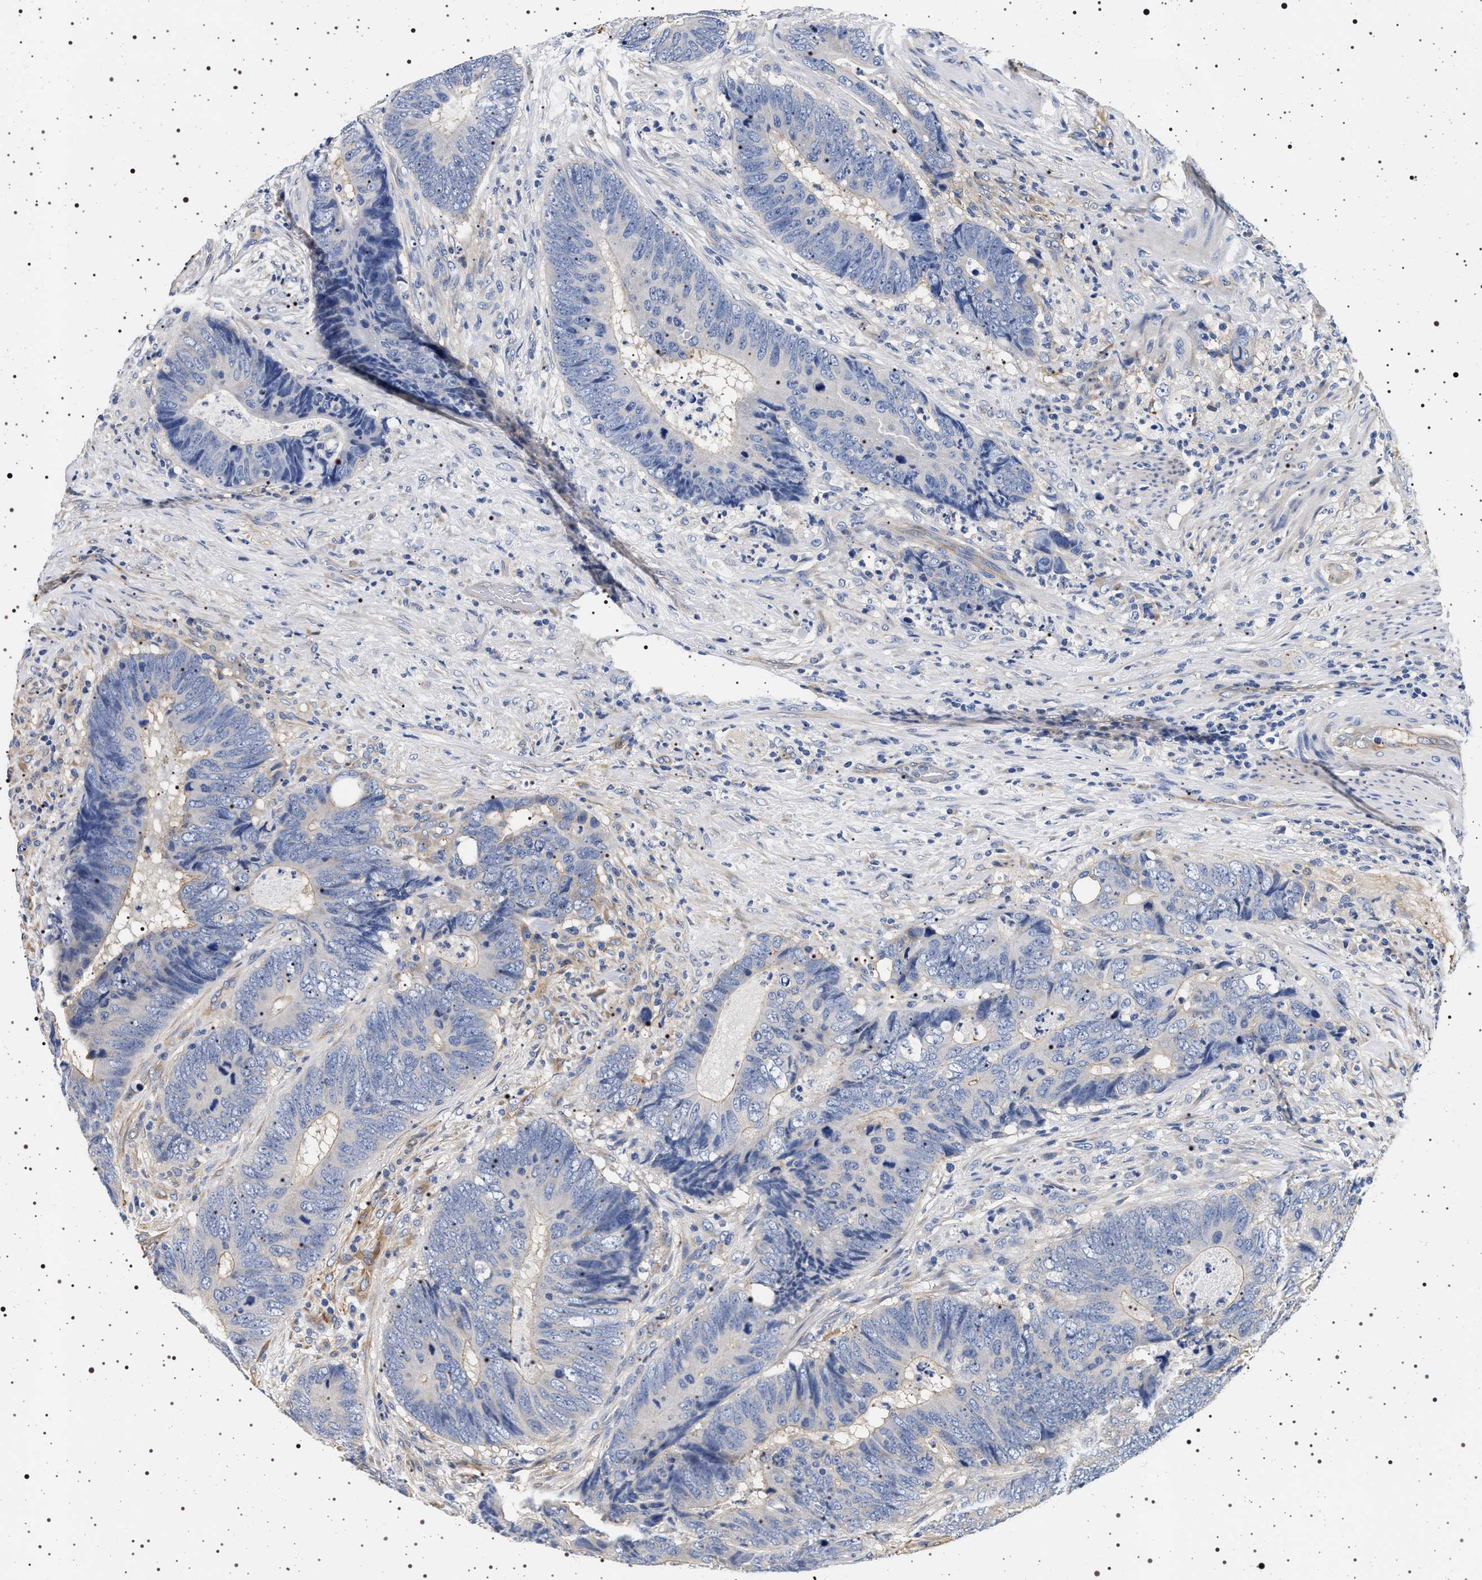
{"staining": {"intensity": "negative", "quantity": "none", "location": "none"}, "tissue": "colorectal cancer", "cell_type": "Tumor cells", "image_type": "cancer", "snomed": [{"axis": "morphology", "description": "Adenocarcinoma, NOS"}, {"axis": "topography", "description": "Colon"}], "caption": "Photomicrograph shows no significant protein expression in tumor cells of colorectal cancer.", "gene": "HSD17B1", "patient": {"sex": "male", "age": 56}}